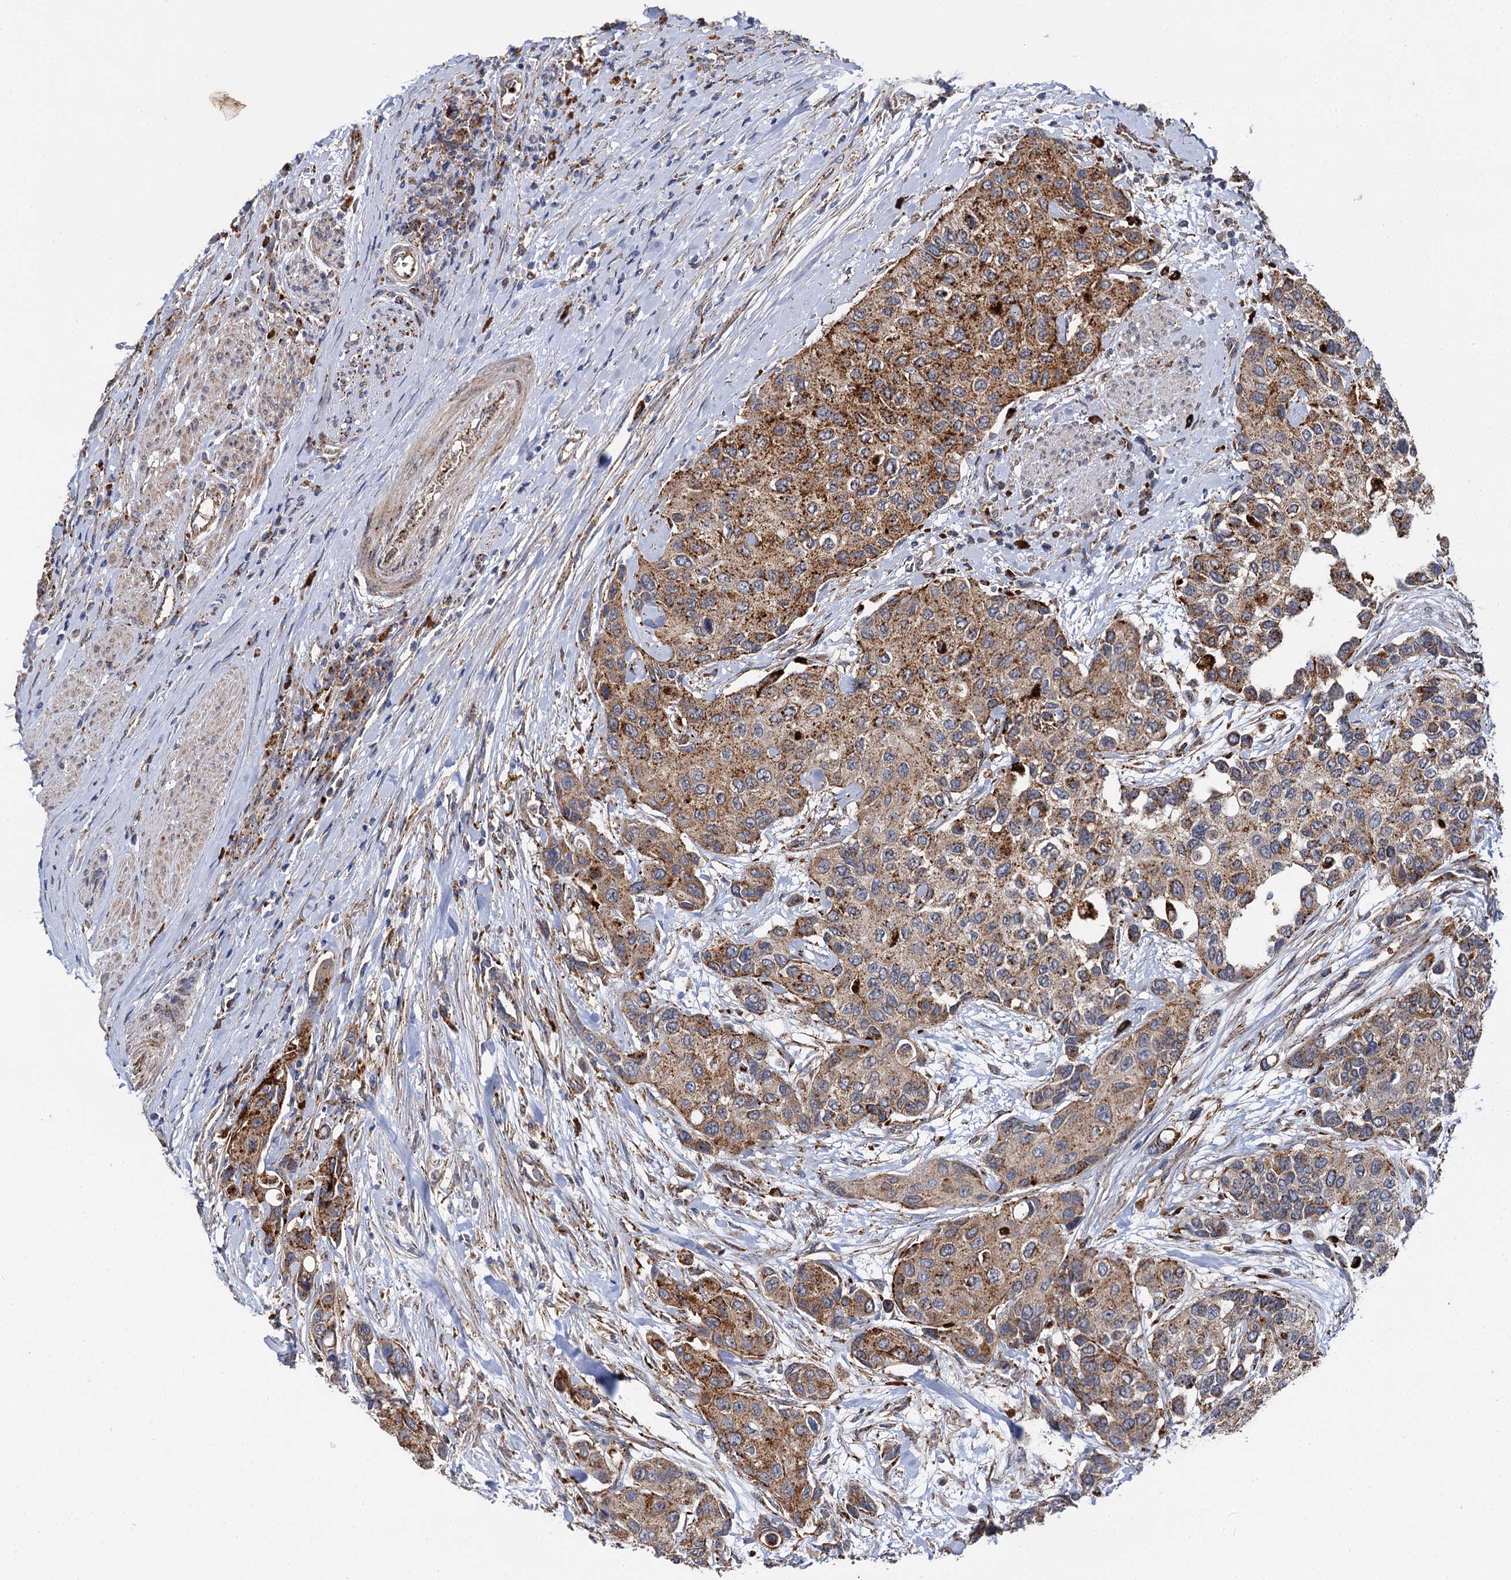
{"staining": {"intensity": "moderate", "quantity": ">75%", "location": "cytoplasmic/membranous"}, "tissue": "urothelial cancer", "cell_type": "Tumor cells", "image_type": "cancer", "snomed": [{"axis": "morphology", "description": "Normal tissue, NOS"}, {"axis": "morphology", "description": "Urothelial carcinoma, High grade"}, {"axis": "topography", "description": "Vascular tissue"}, {"axis": "topography", "description": "Urinary bladder"}], "caption": "Human urothelial cancer stained with a protein marker displays moderate staining in tumor cells.", "gene": "GBA1", "patient": {"sex": "female", "age": 56}}